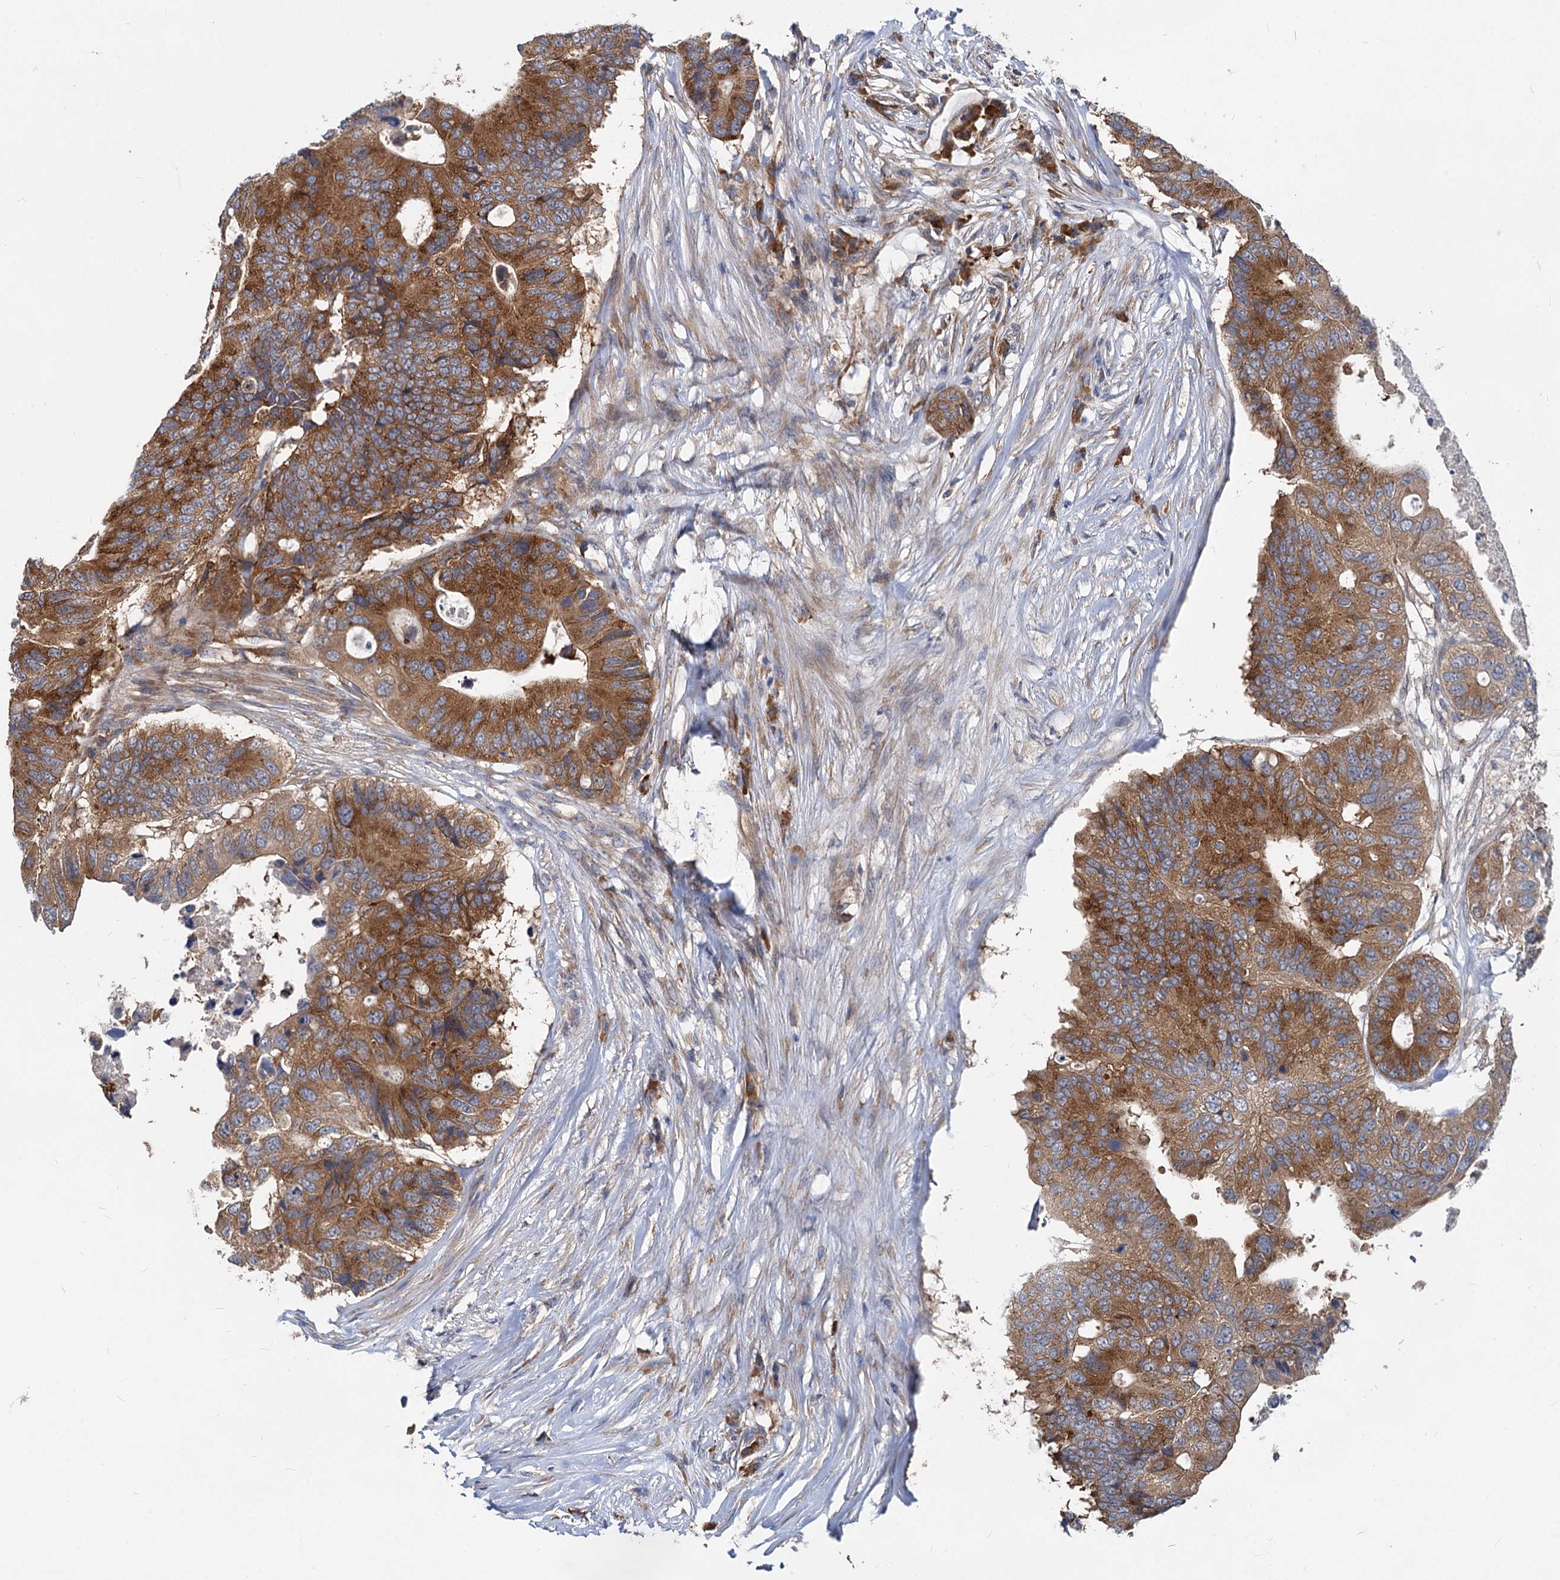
{"staining": {"intensity": "strong", "quantity": ">75%", "location": "cytoplasmic/membranous"}, "tissue": "colorectal cancer", "cell_type": "Tumor cells", "image_type": "cancer", "snomed": [{"axis": "morphology", "description": "Adenocarcinoma, NOS"}, {"axis": "topography", "description": "Colon"}], "caption": "Colorectal cancer (adenocarcinoma) stained with immunohistochemistry demonstrates strong cytoplasmic/membranous expression in about >75% of tumor cells.", "gene": "EIF2B2", "patient": {"sex": "male", "age": 71}}